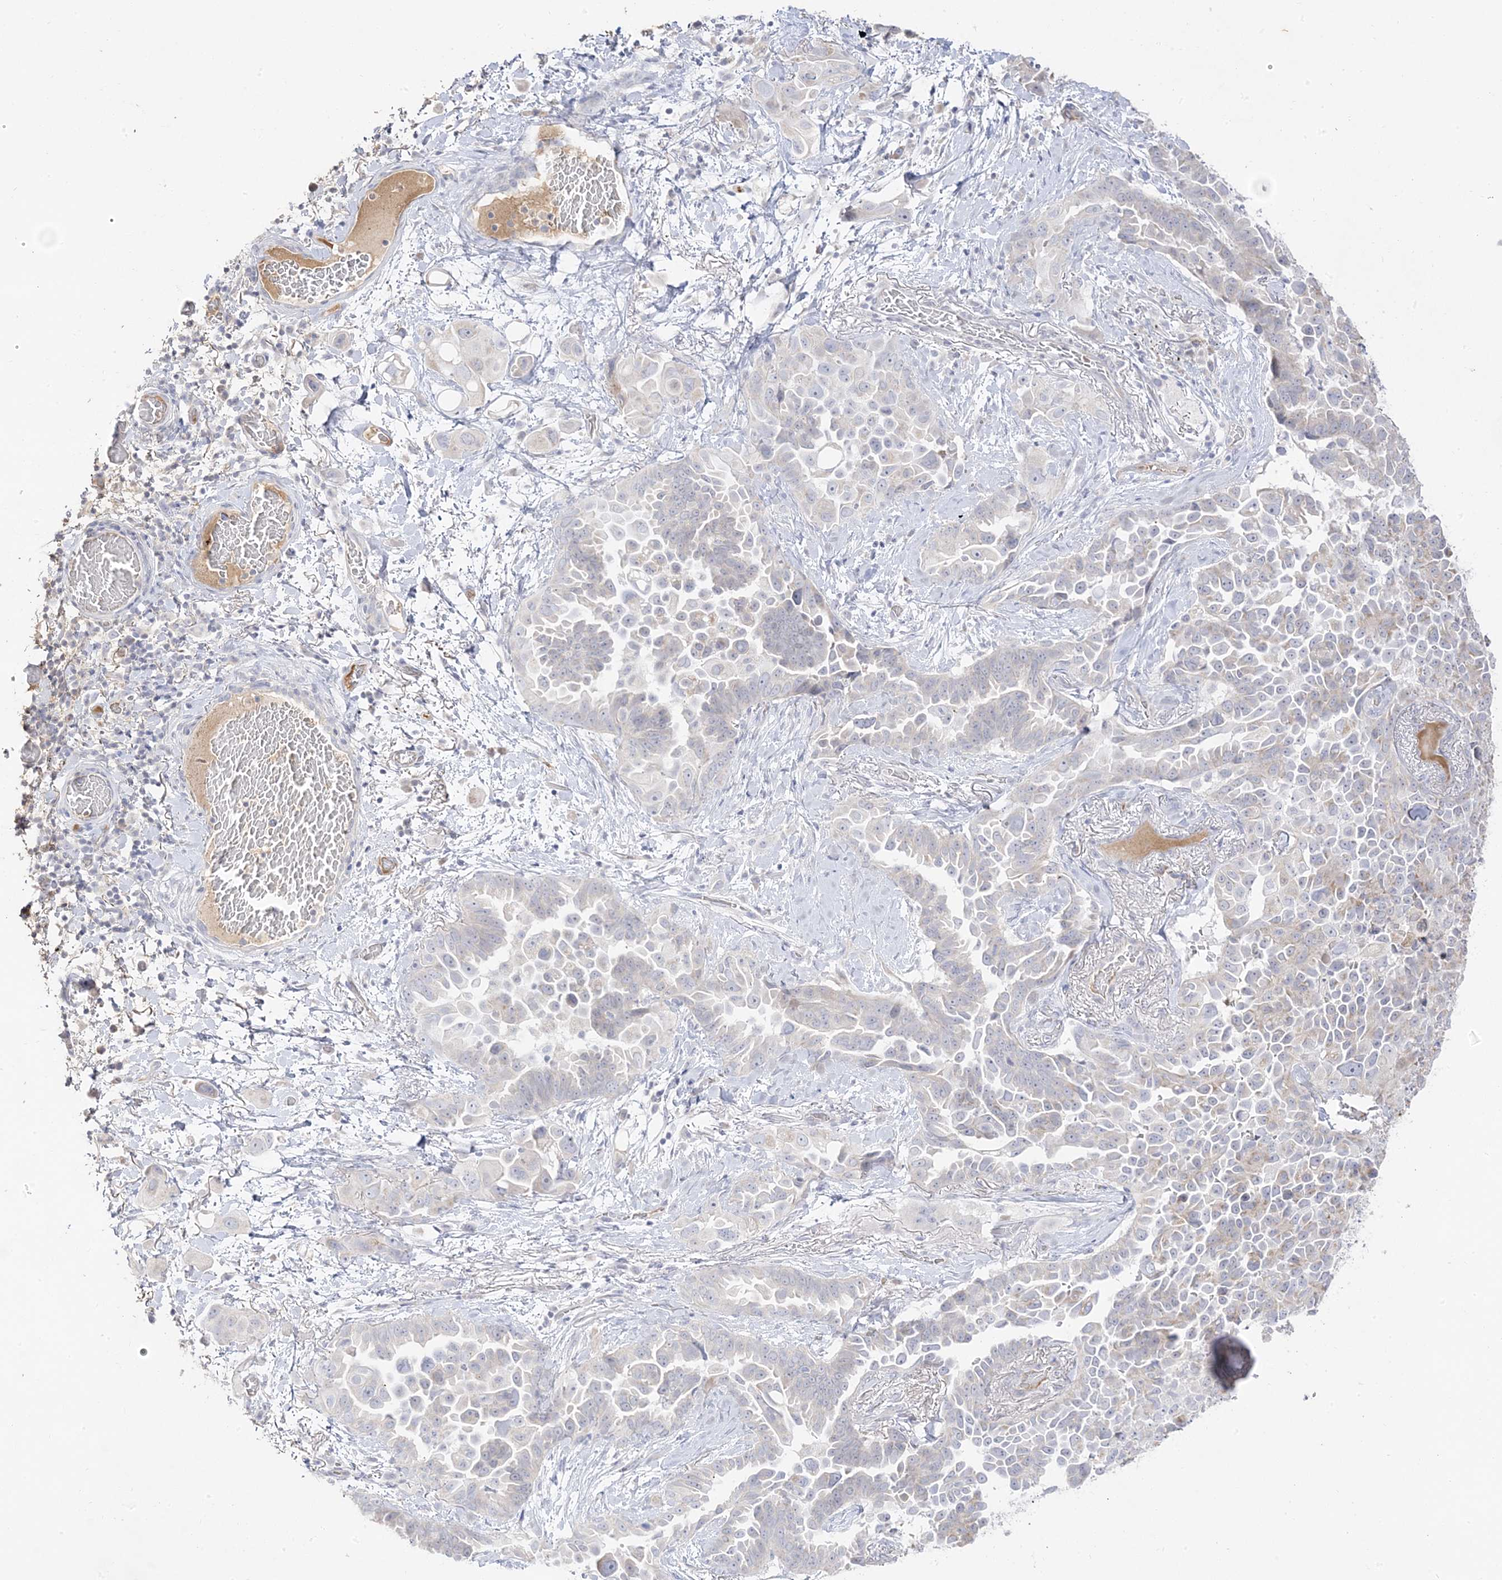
{"staining": {"intensity": "negative", "quantity": "none", "location": "none"}, "tissue": "lung cancer", "cell_type": "Tumor cells", "image_type": "cancer", "snomed": [{"axis": "morphology", "description": "Adenocarcinoma, NOS"}, {"axis": "topography", "description": "Lung"}], "caption": "DAB (3,3'-diaminobenzidine) immunohistochemical staining of lung cancer reveals no significant expression in tumor cells.", "gene": "TRANK1", "patient": {"sex": "female", "age": 67}}